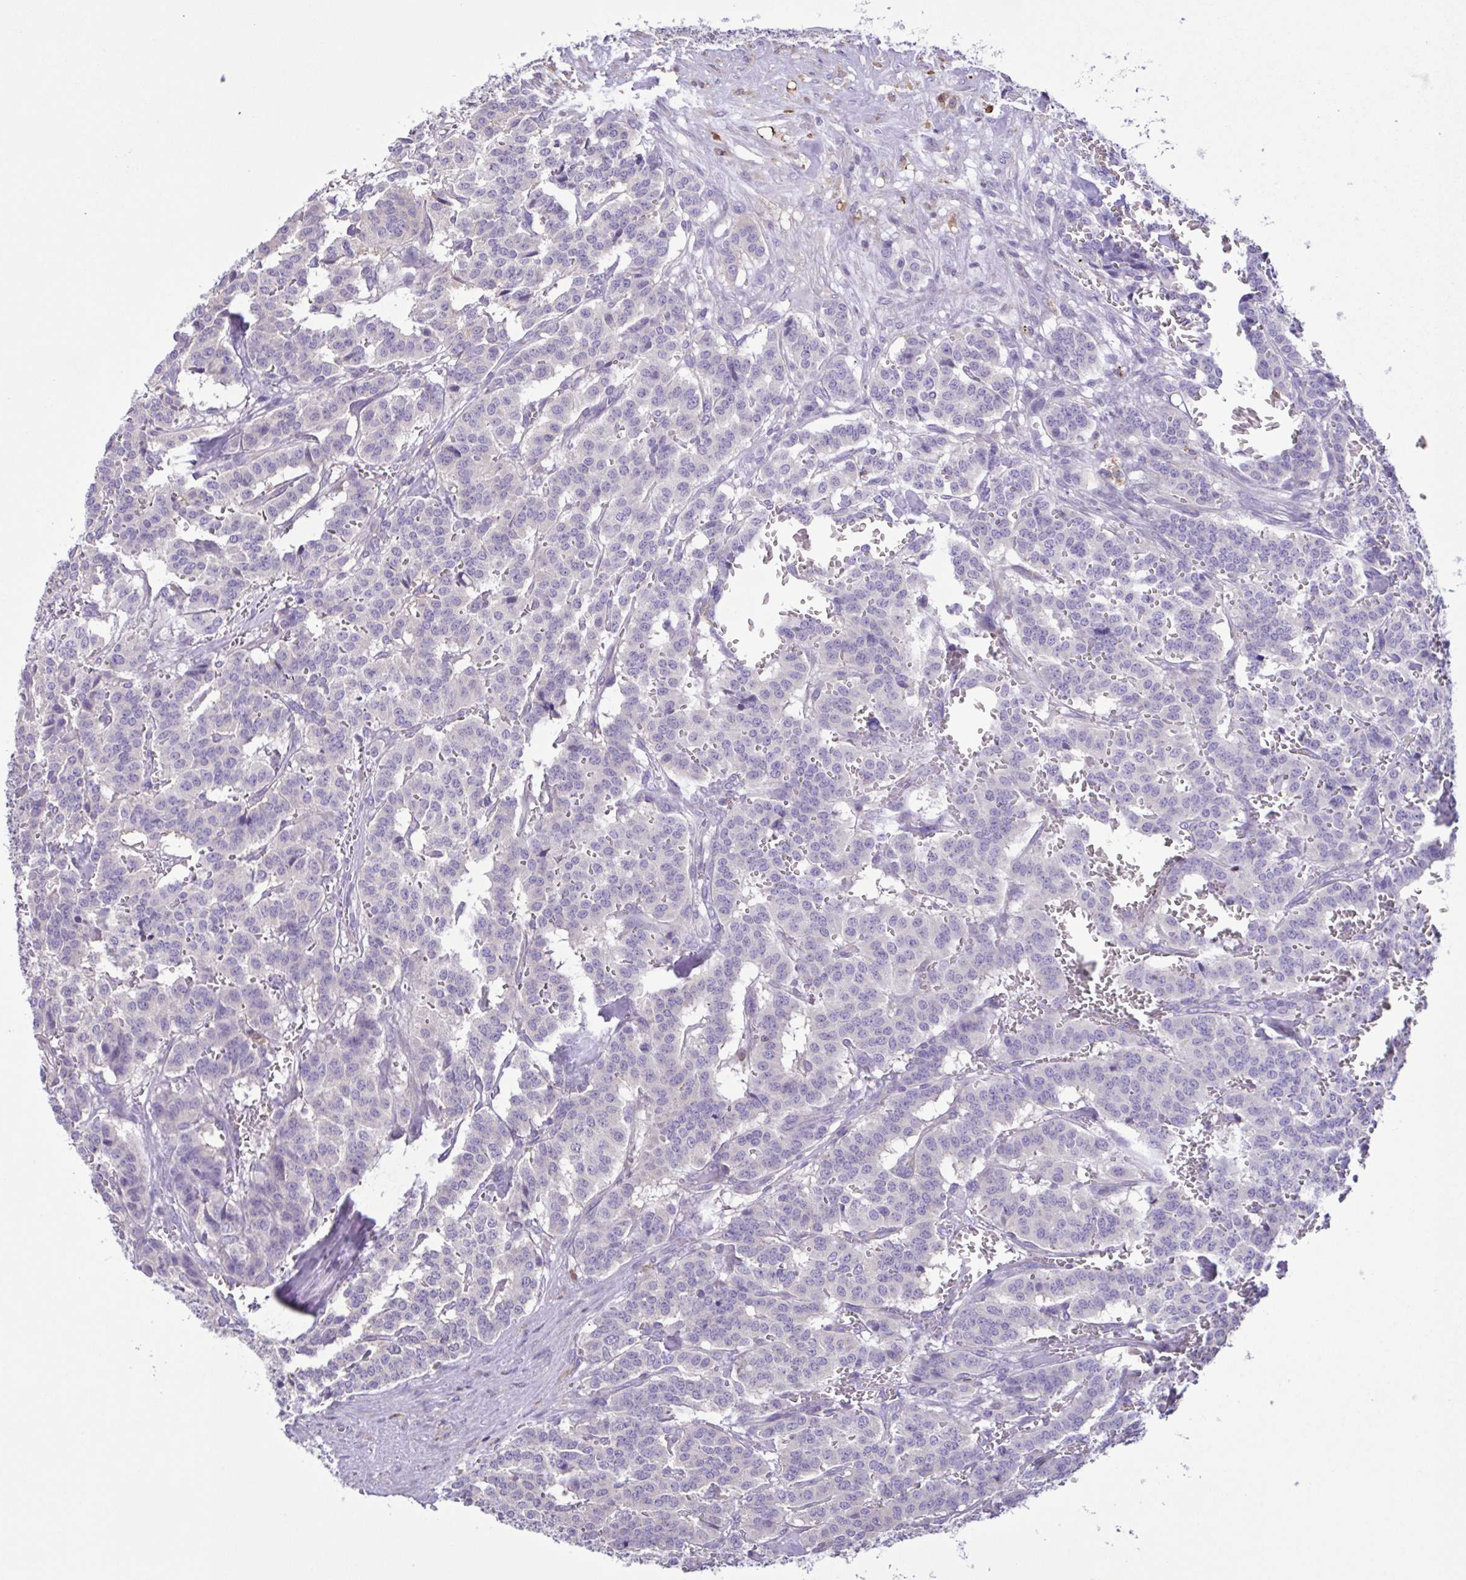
{"staining": {"intensity": "negative", "quantity": "none", "location": "none"}, "tissue": "carcinoid", "cell_type": "Tumor cells", "image_type": "cancer", "snomed": [{"axis": "morphology", "description": "Normal tissue, NOS"}, {"axis": "morphology", "description": "Carcinoid, malignant, NOS"}, {"axis": "topography", "description": "Lung"}], "caption": "This is a image of IHC staining of malignant carcinoid, which shows no positivity in tumor cells.", "gene": "CYP17A1", "patient": {"sex": "female", "age": 46}}